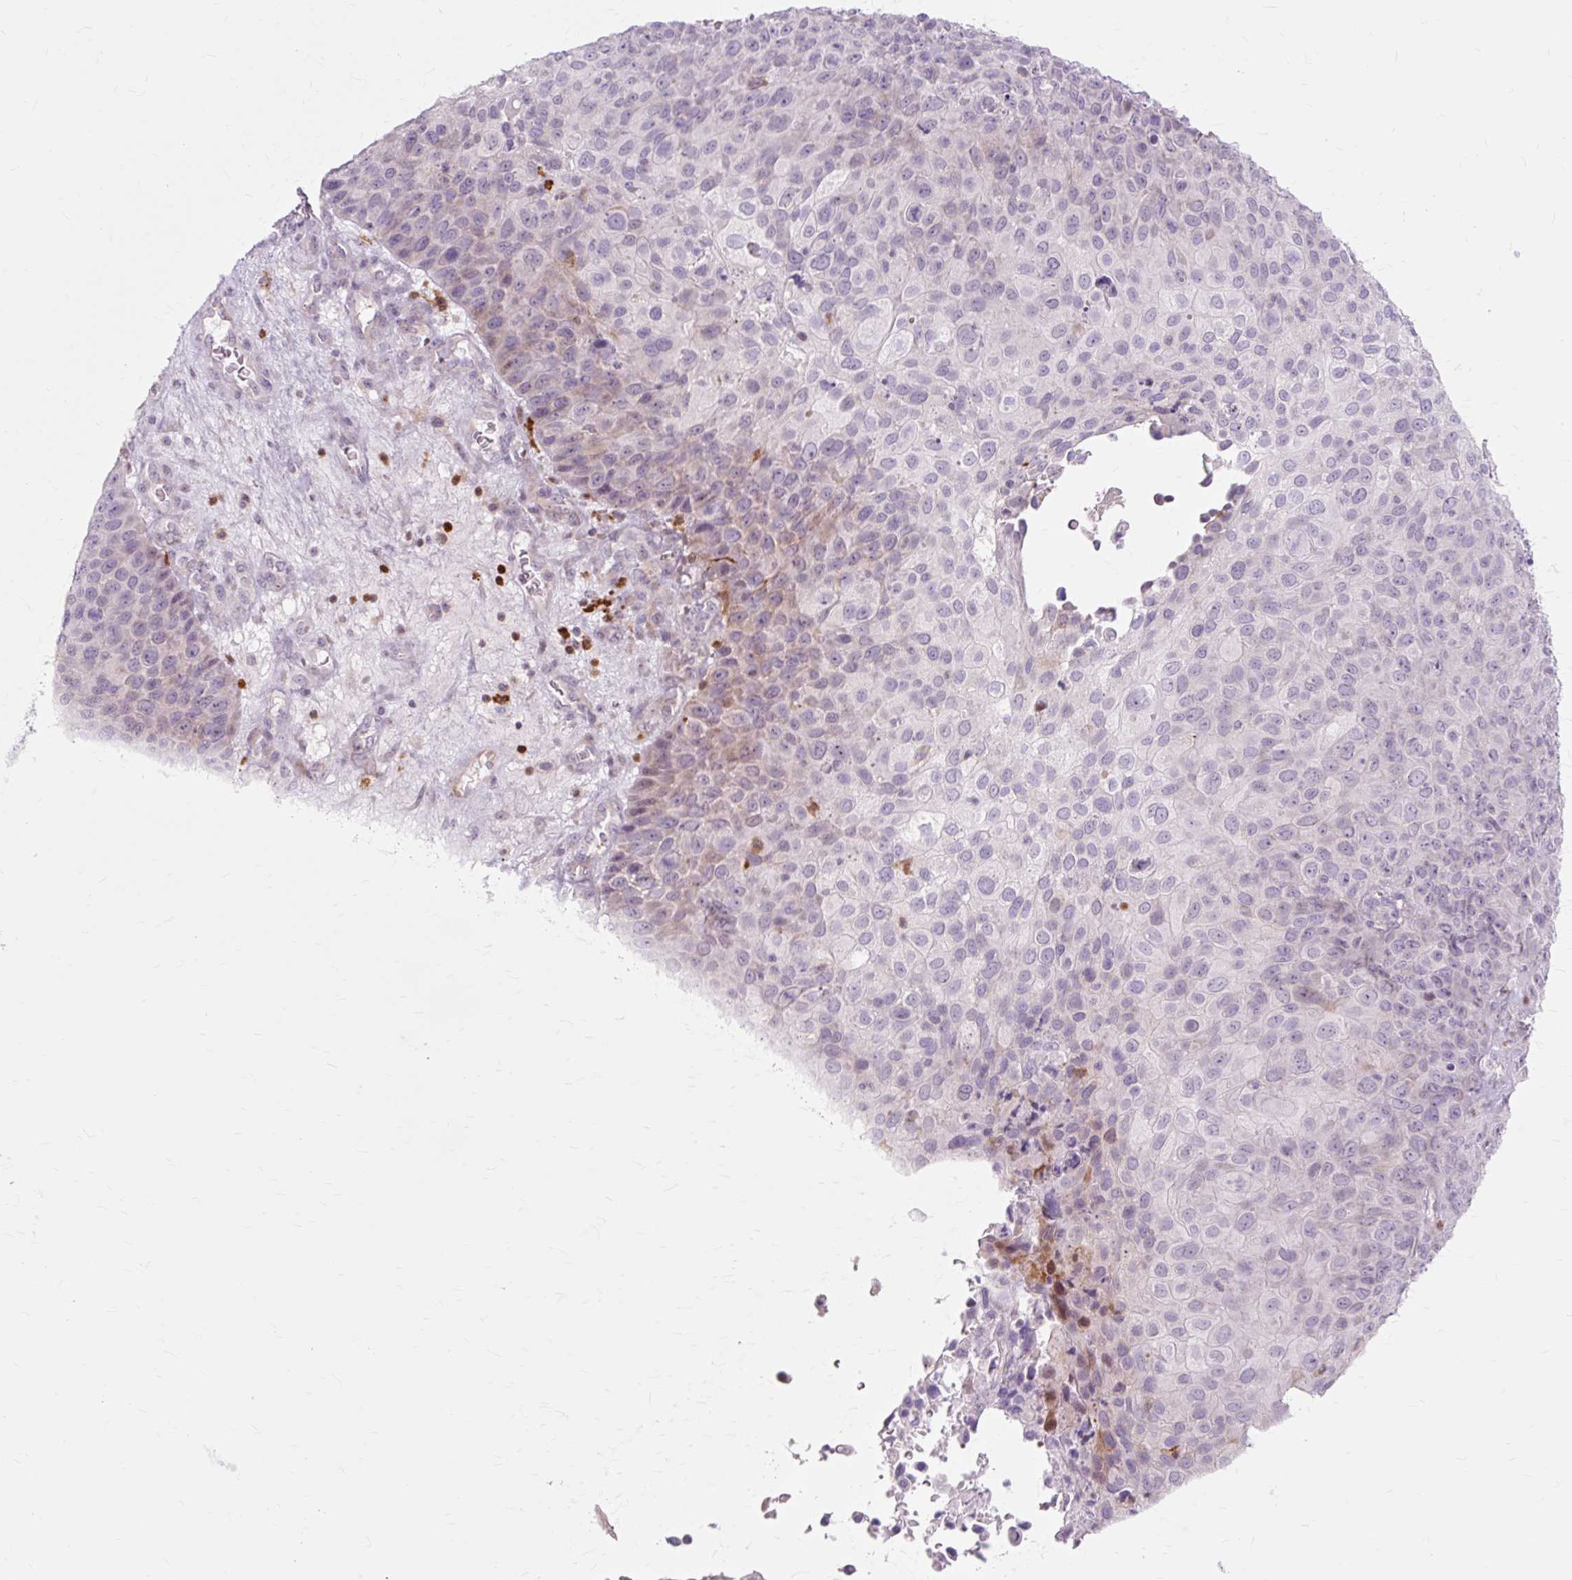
{"staining": {"intensity": "weak", "quantity": "<25%", "location": "nuclear"}, "tissue": "skin cancer", "cell_type": "Tumor cells", "image_type": "cancer", "snomed": [{"axis": "morphology", "description": "Squamous cell carcinoma, NOS"}, {"axis": "topography", "description": "Skin"}], "caption": "DAB immunohistochemical staining of human skin squamous cell carcinoma displays no significant staining in tumor cells.", "gene": "ZNF35", "patient": {"sex": "male", "age": 87}}